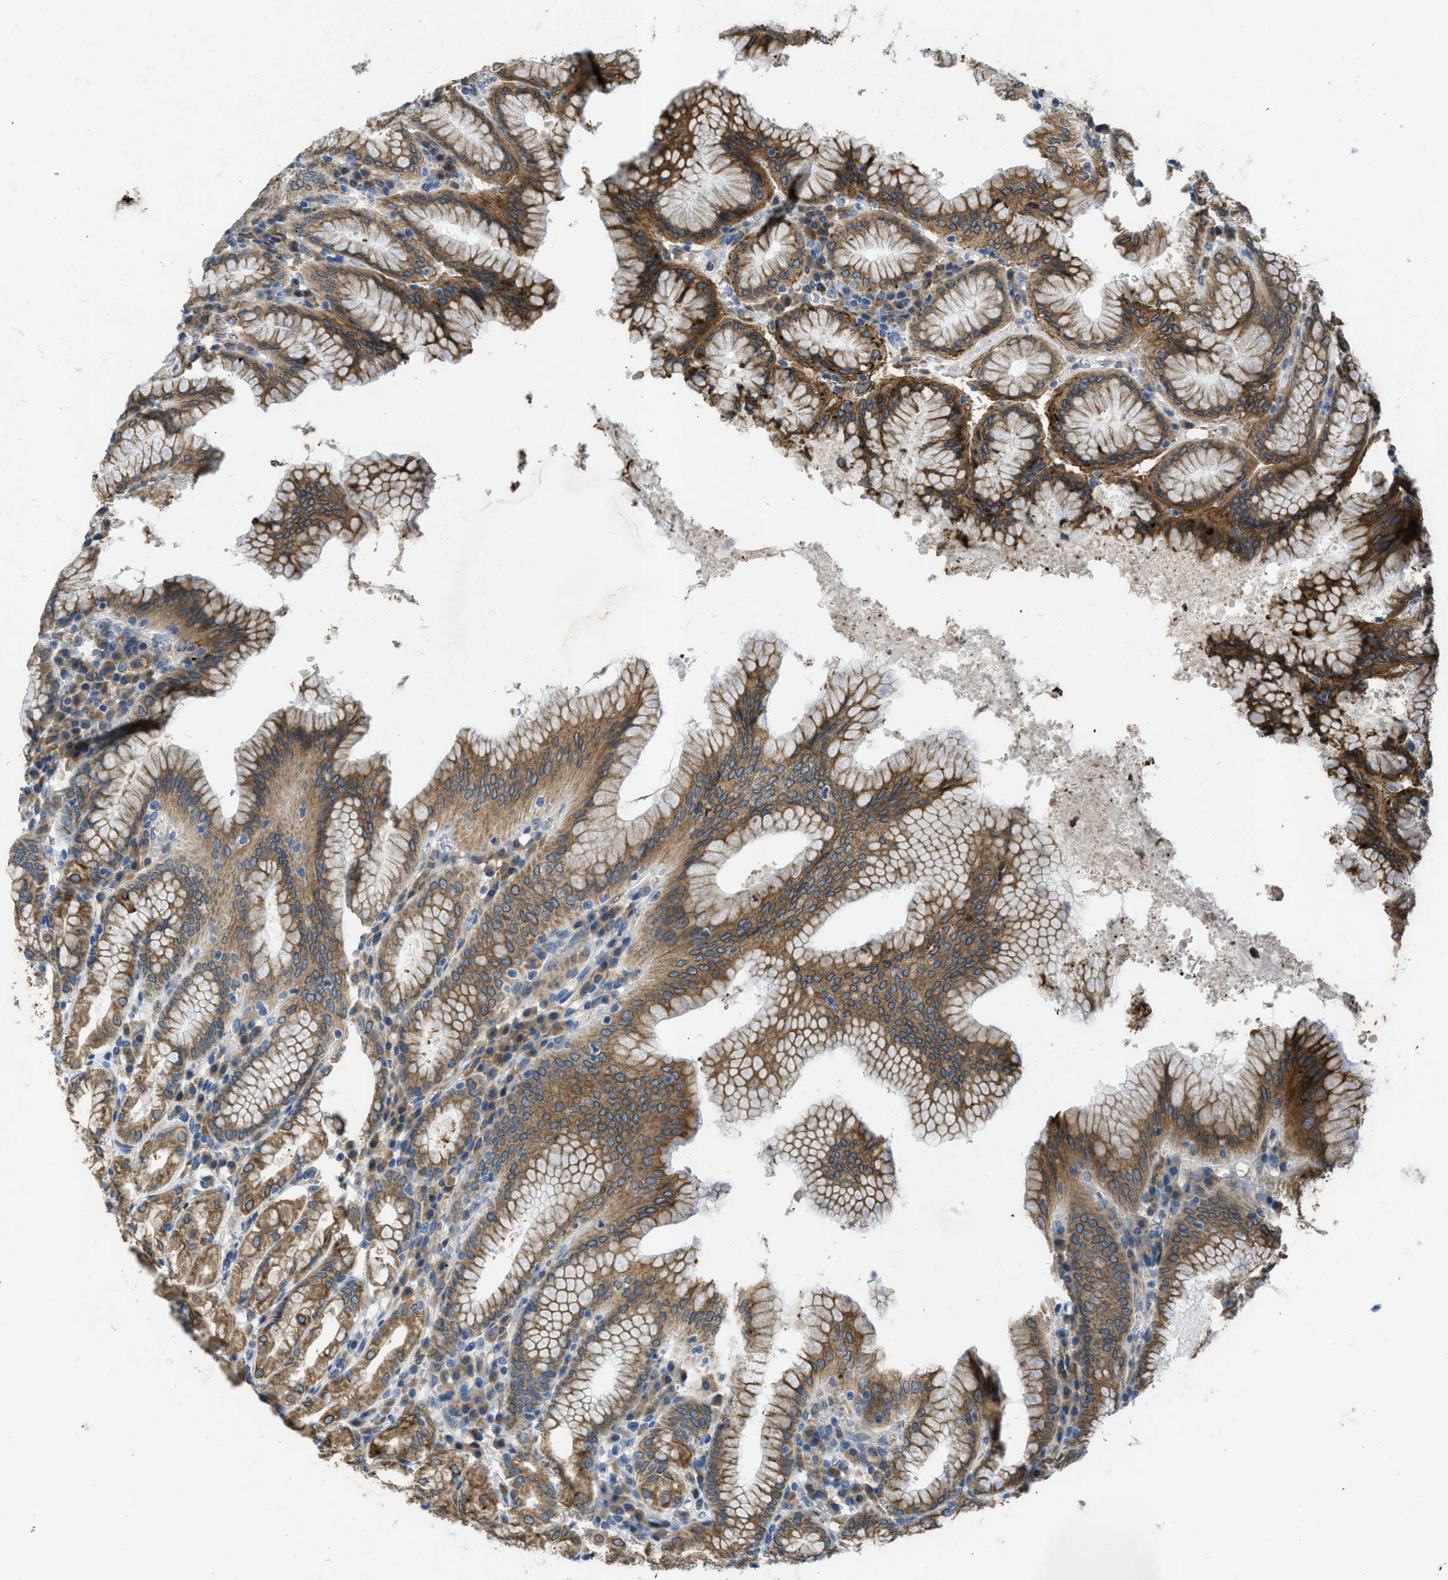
{"staining": {"intensity": "strong", "quantity": ">75%", "location": "cytoplasmic/membranous"}, "tissue": "stomach", "cell_type": "Glandular cells", "image_type": "normal", "snomed": [{"axis": "morphology", "description": "Normal tissue, NOS"}, {"axis": "topography", "description": "Stomach"}, {"axis": "topography", "description": "Stomach, lower"}], "caption": "Immunohistochemical staining of unremarkable stomach shows high levels of strong cytoplasmic/membranous expression in approximately >75% of glandular cells. (DAB (3,3'-diaminobenzidine) IHC, brown staining for protein, blue staining for nuclei).", "gene": "MPDU1", "patient": {"sex": "female", "age": 56}}